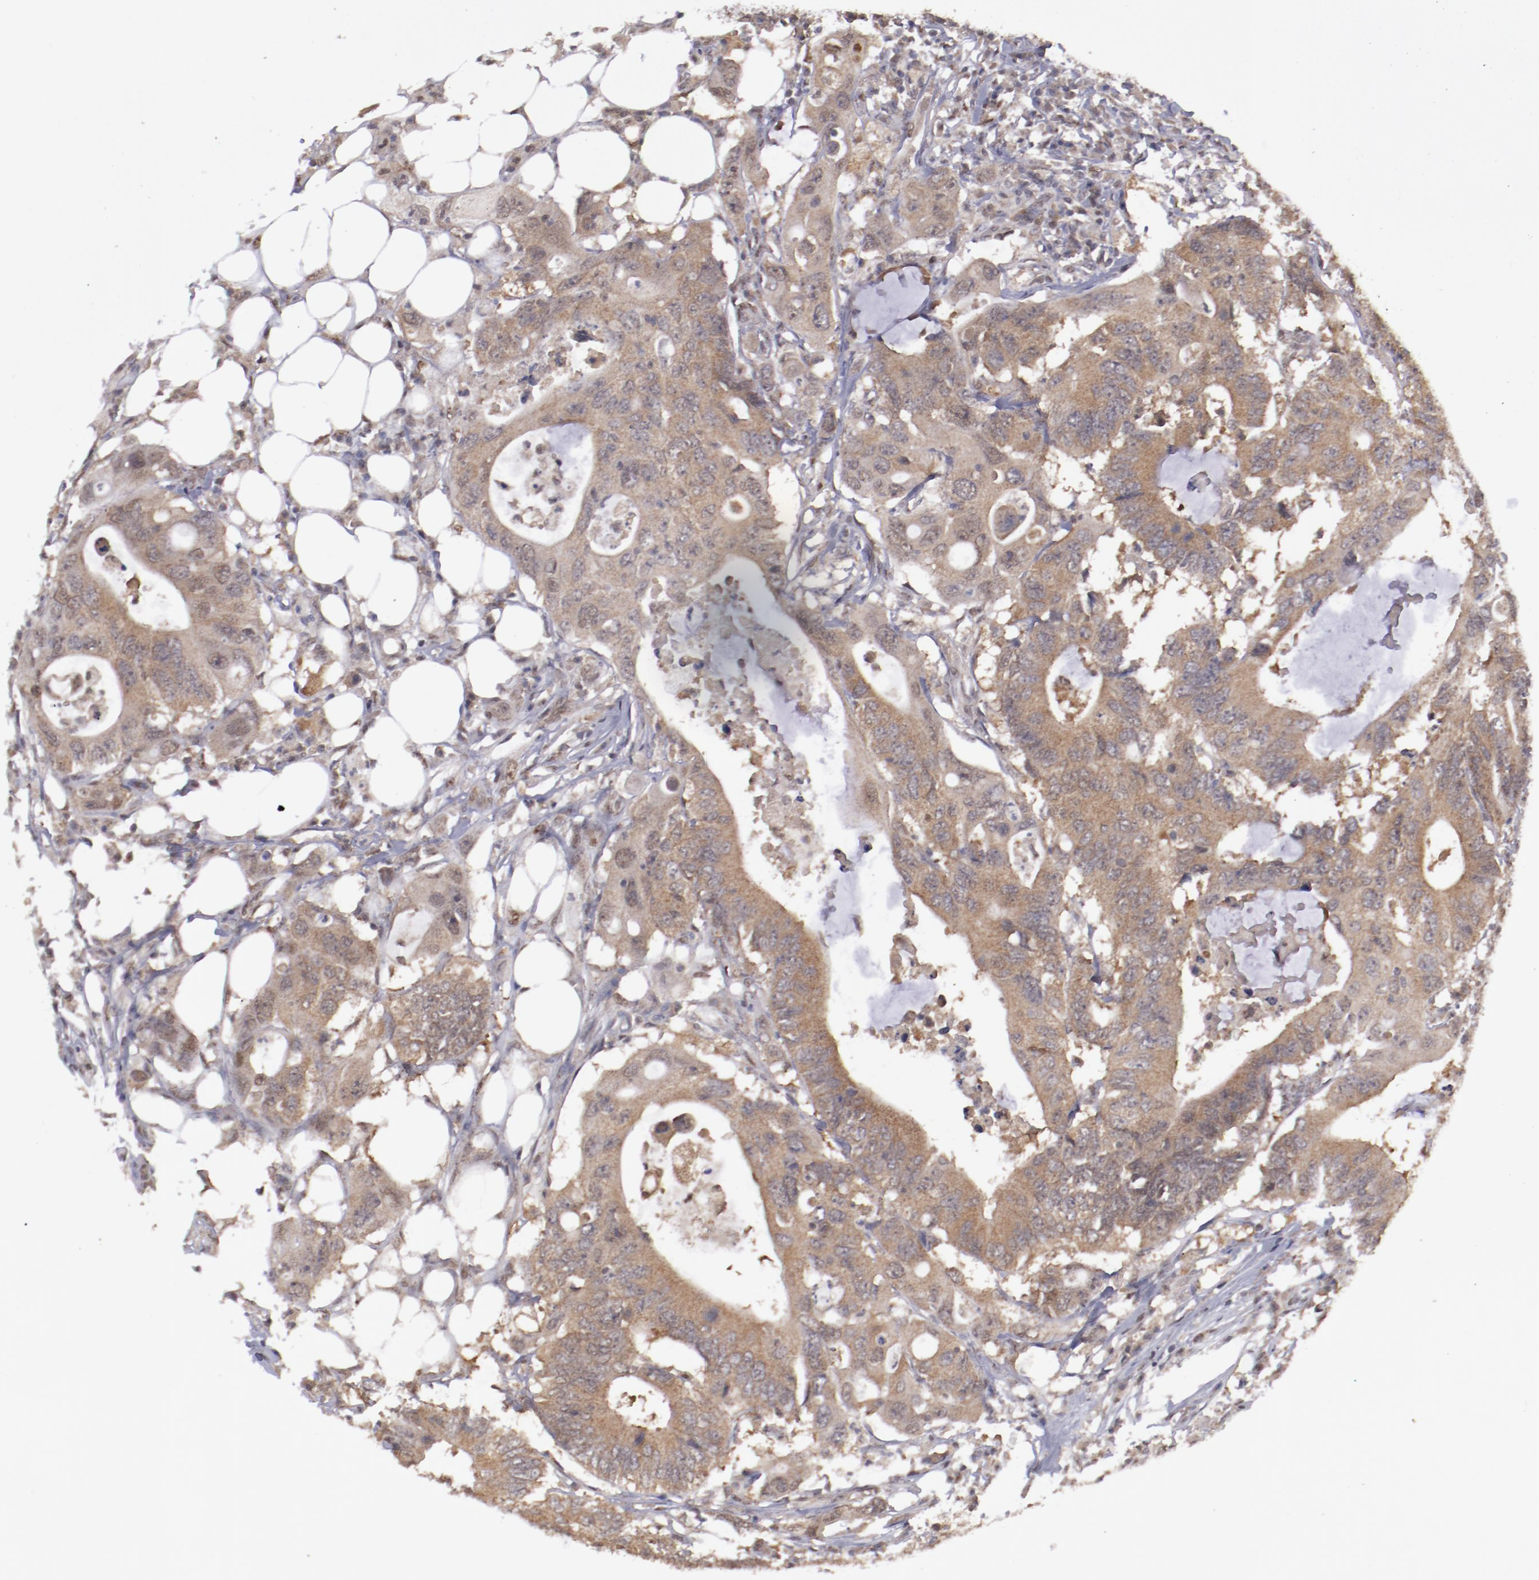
{"staining": {"intensity": "moderate", "quantity": ">75%", "location": "cytoplasmic/membranous"}, "tissue": "colorectal cancer", "cell_type": "Tumor cells", "image_type": "cancer", "snomed": [{"axis": "morphology", "description": "Adenocarcinoma, NOS"}, {"axis": "topography", "description": "Colon"}], "caption": "This photomicrograph exhibits colorectal cancer stained with IHC to label a protein in brown. The cytoplasmic/membranous of tumor cells show moderate positivity for the protein. Nuclei are counter-stained blue.", "gene": "ARNT", "patient": {"sex": "male", "age": 71}}